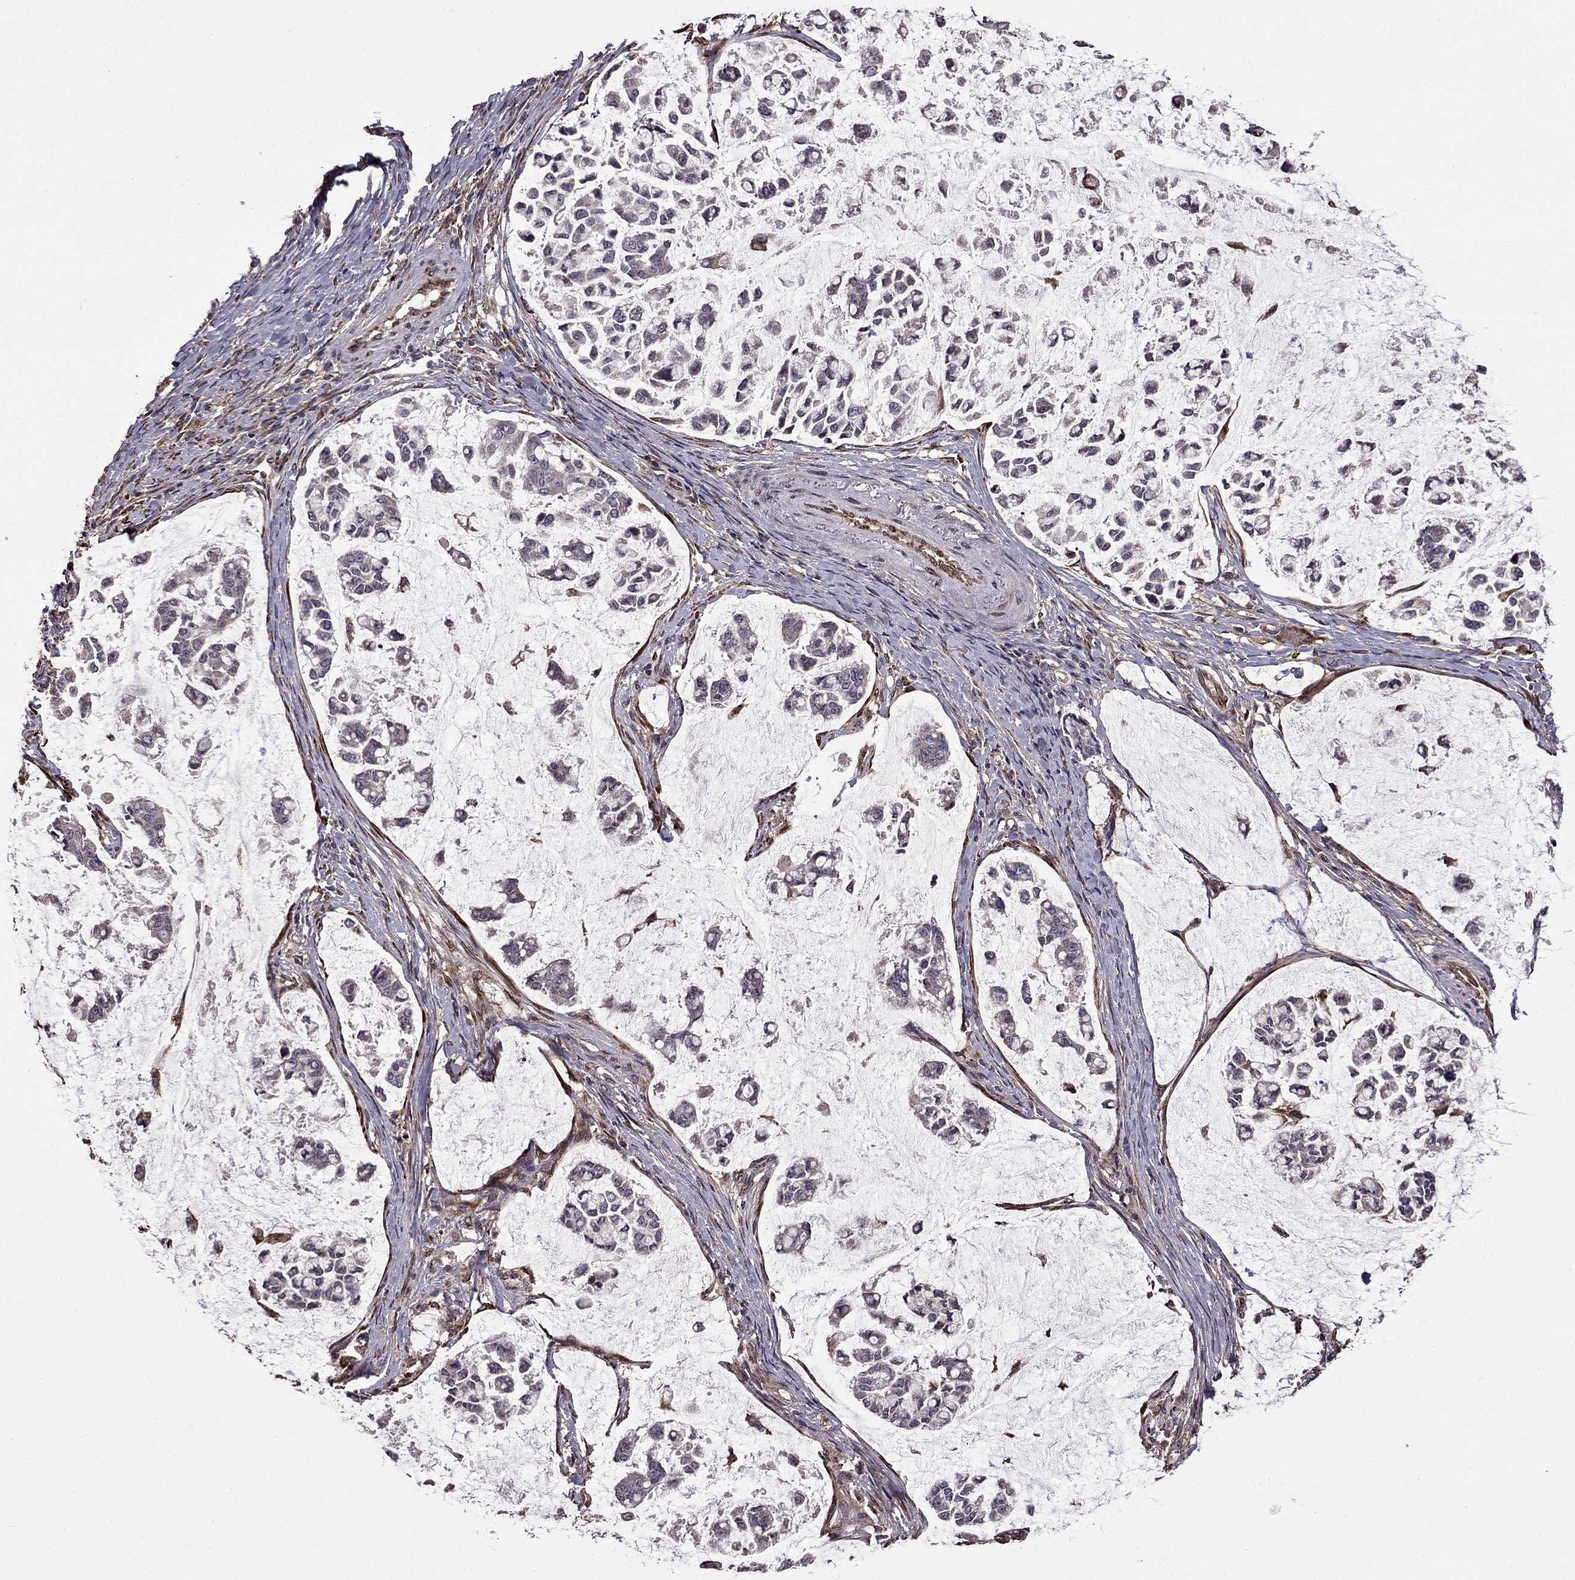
{"staining": {"intensity": "negative", "quantity": "none", "location": "none"}, "tissue": "stomach cancer", "cell_type": "Tumor cells", "image_type": "cancer", "snomed": [{"axis": "morphology", "description": "Adenocarcinoma, NOS"}, {"axis": "topography", "description": "Stomach"}], "caption": "Tumor cells are negative for protein expression in human stomach cancer.", "gene": "IKBIP", "patient": {"sex": "male", "age": 82}}